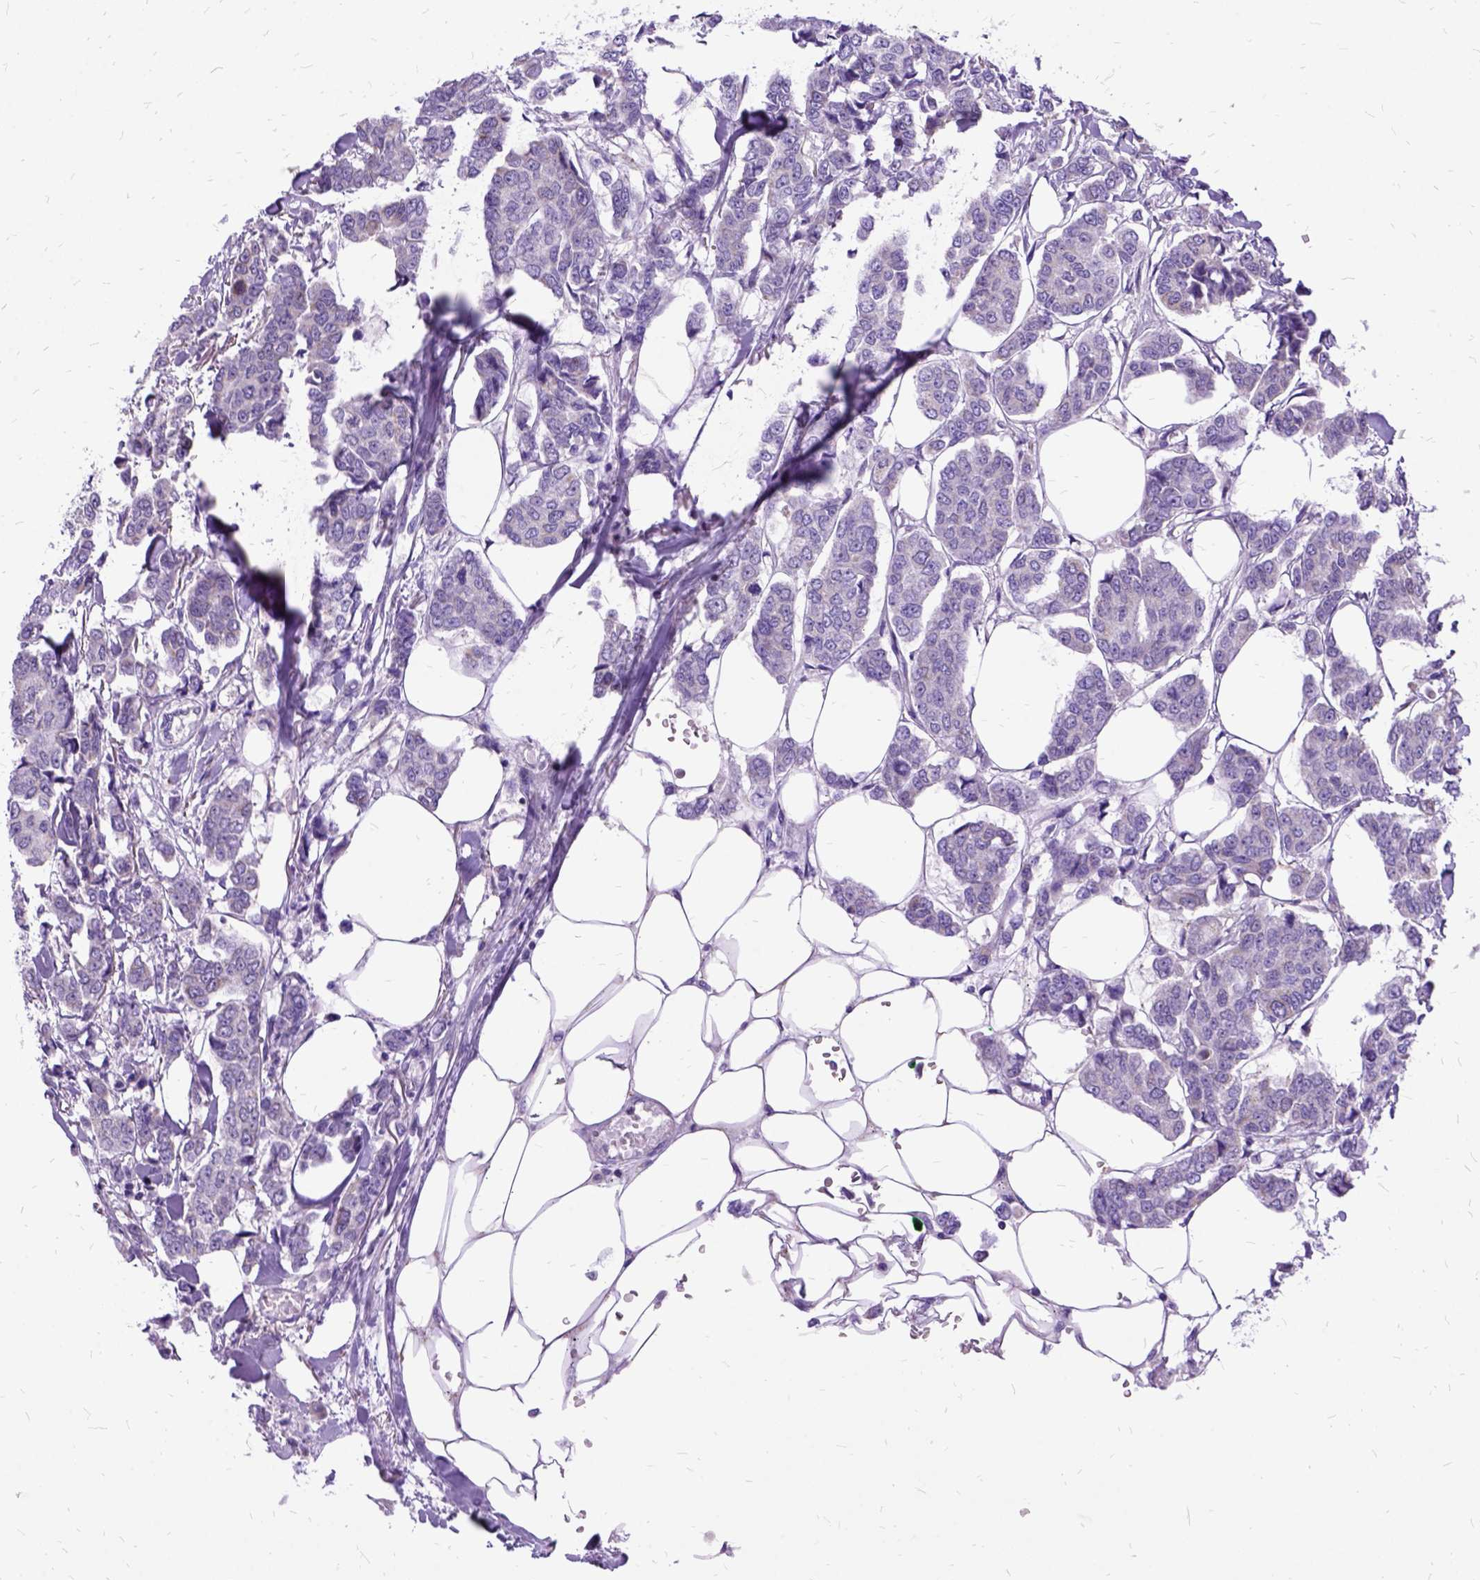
{"staining": {"intensity": "negative", "quantity": "none", "location": "none"}, "tissue": "breast cancer", "cell_type": "Tumor cells", "image_type": "cancer", "snomed": [{"axis": "morphology", "description": "Duct carcinoma"}, {"axis": "topography", "description": "Breast"}], "caption": "High power microscopy photomicrograph of an immunohistochemistry image of intraductal carcinoma (breast), revealing no significant positivity in tumor cells. The staining is performed using DAB (3,3'-diaminobenzidine) brown chromogen with nuclei counter-stained in using hematoxylin.", "gene": "OXCT1", "patient": {"sex": "female", "age": 94}}